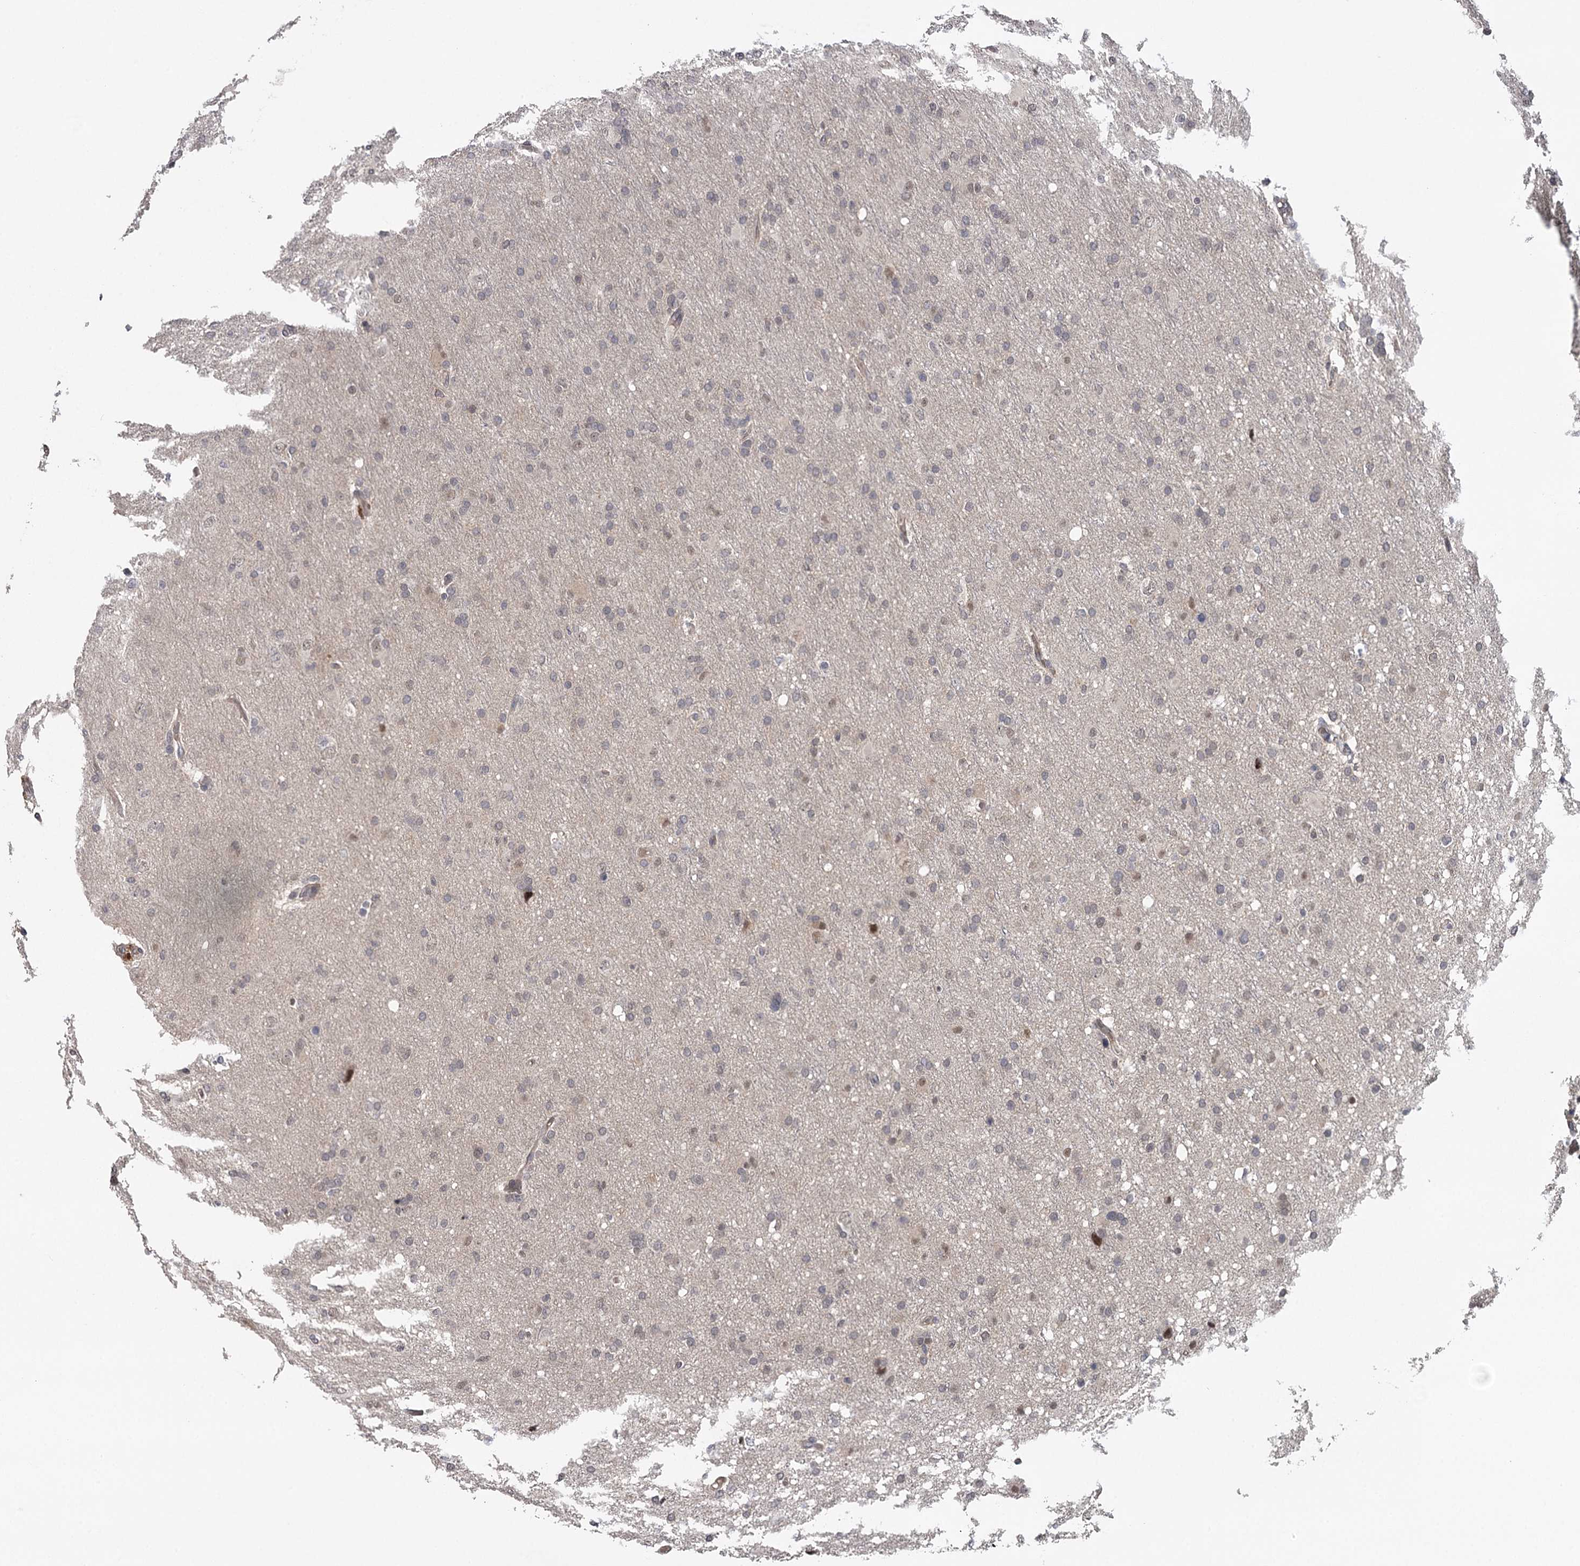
{"staining": {"intensity": "weak", "quantity": "<25%", "location": "nuclear"}, "tissue": "glioma", "cell_type": "Tumor cells", "image_type": "cancer", "snomed": [{"axis": "morphology", "description": "Glioma, malignant, High grade"}, {"axis": "topography", "description": "Cerebral cortex"}], "caption": "An image of malignant glioma (high-grade) stained for a protein demonstrates no brown staining in tumor cells. The staining was performed using DAB (3,3'-diaminobenzidine) to visualize the protein expression in brown, while the nuclei were stained in blue with hematoxylin (Magnification: 20x).", "gene": "GTSF1", "patient": {"sex": "female", "age": 36}}